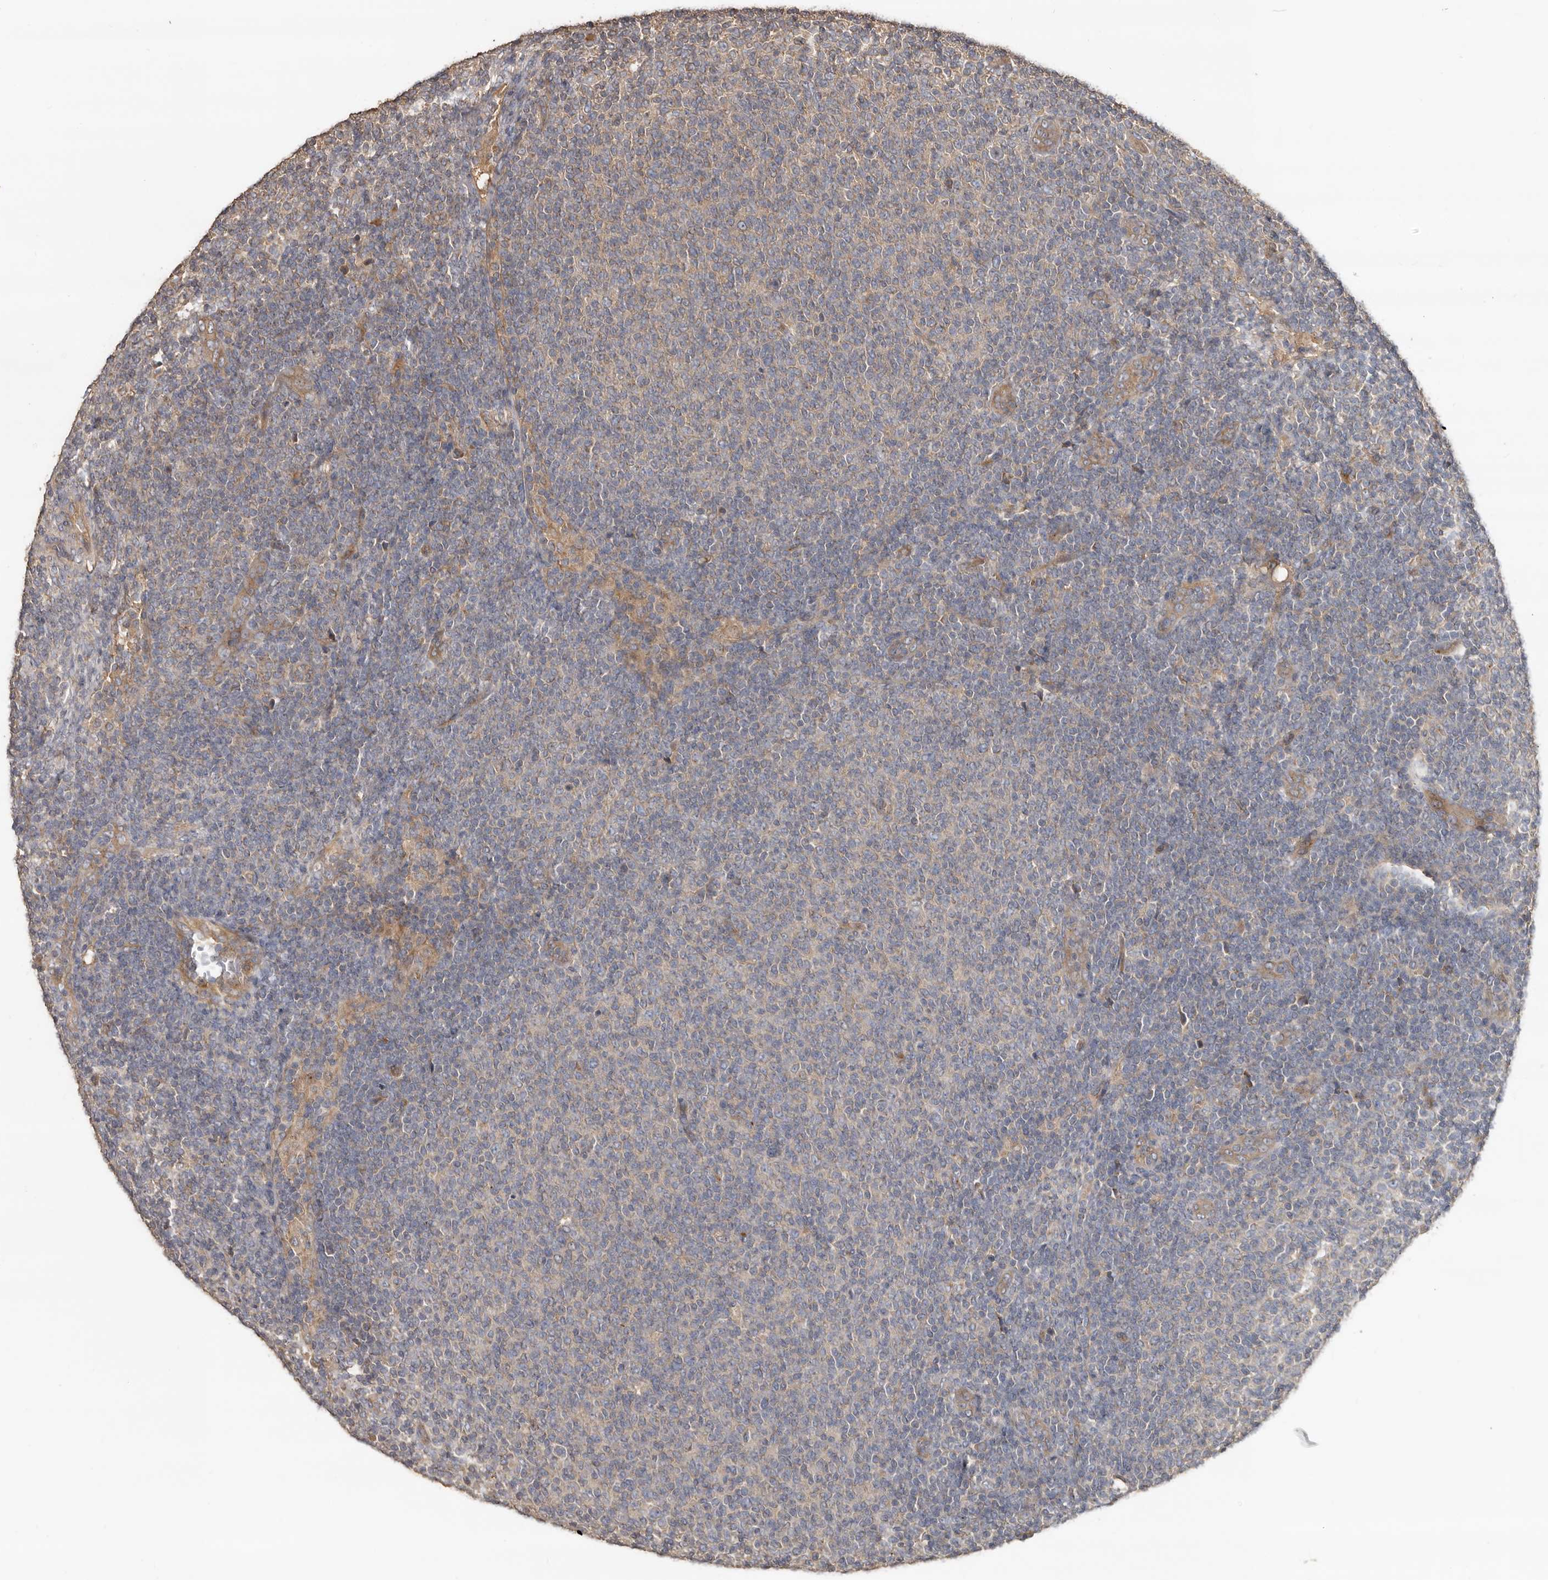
{"staining": {"intensity": "negative", "quantity": "none", "location": "none"}, "tissue": "lymphoma", "cell_type": "Tumor cells", "image_type": "cancer", "snomed": [{"axis": "morphology", "description": "Malignant lymphoma, non-Hodgkin's type, Low grade"}, {"axis": "topography", "description": "Lymph node"}], "caption": "There is no significant staining in tumor cells of low-grade malignant lymphoma, non-Hodgkin's type.", "gene": "FLCN", "patient": {"sex": "male", "age": 66}}